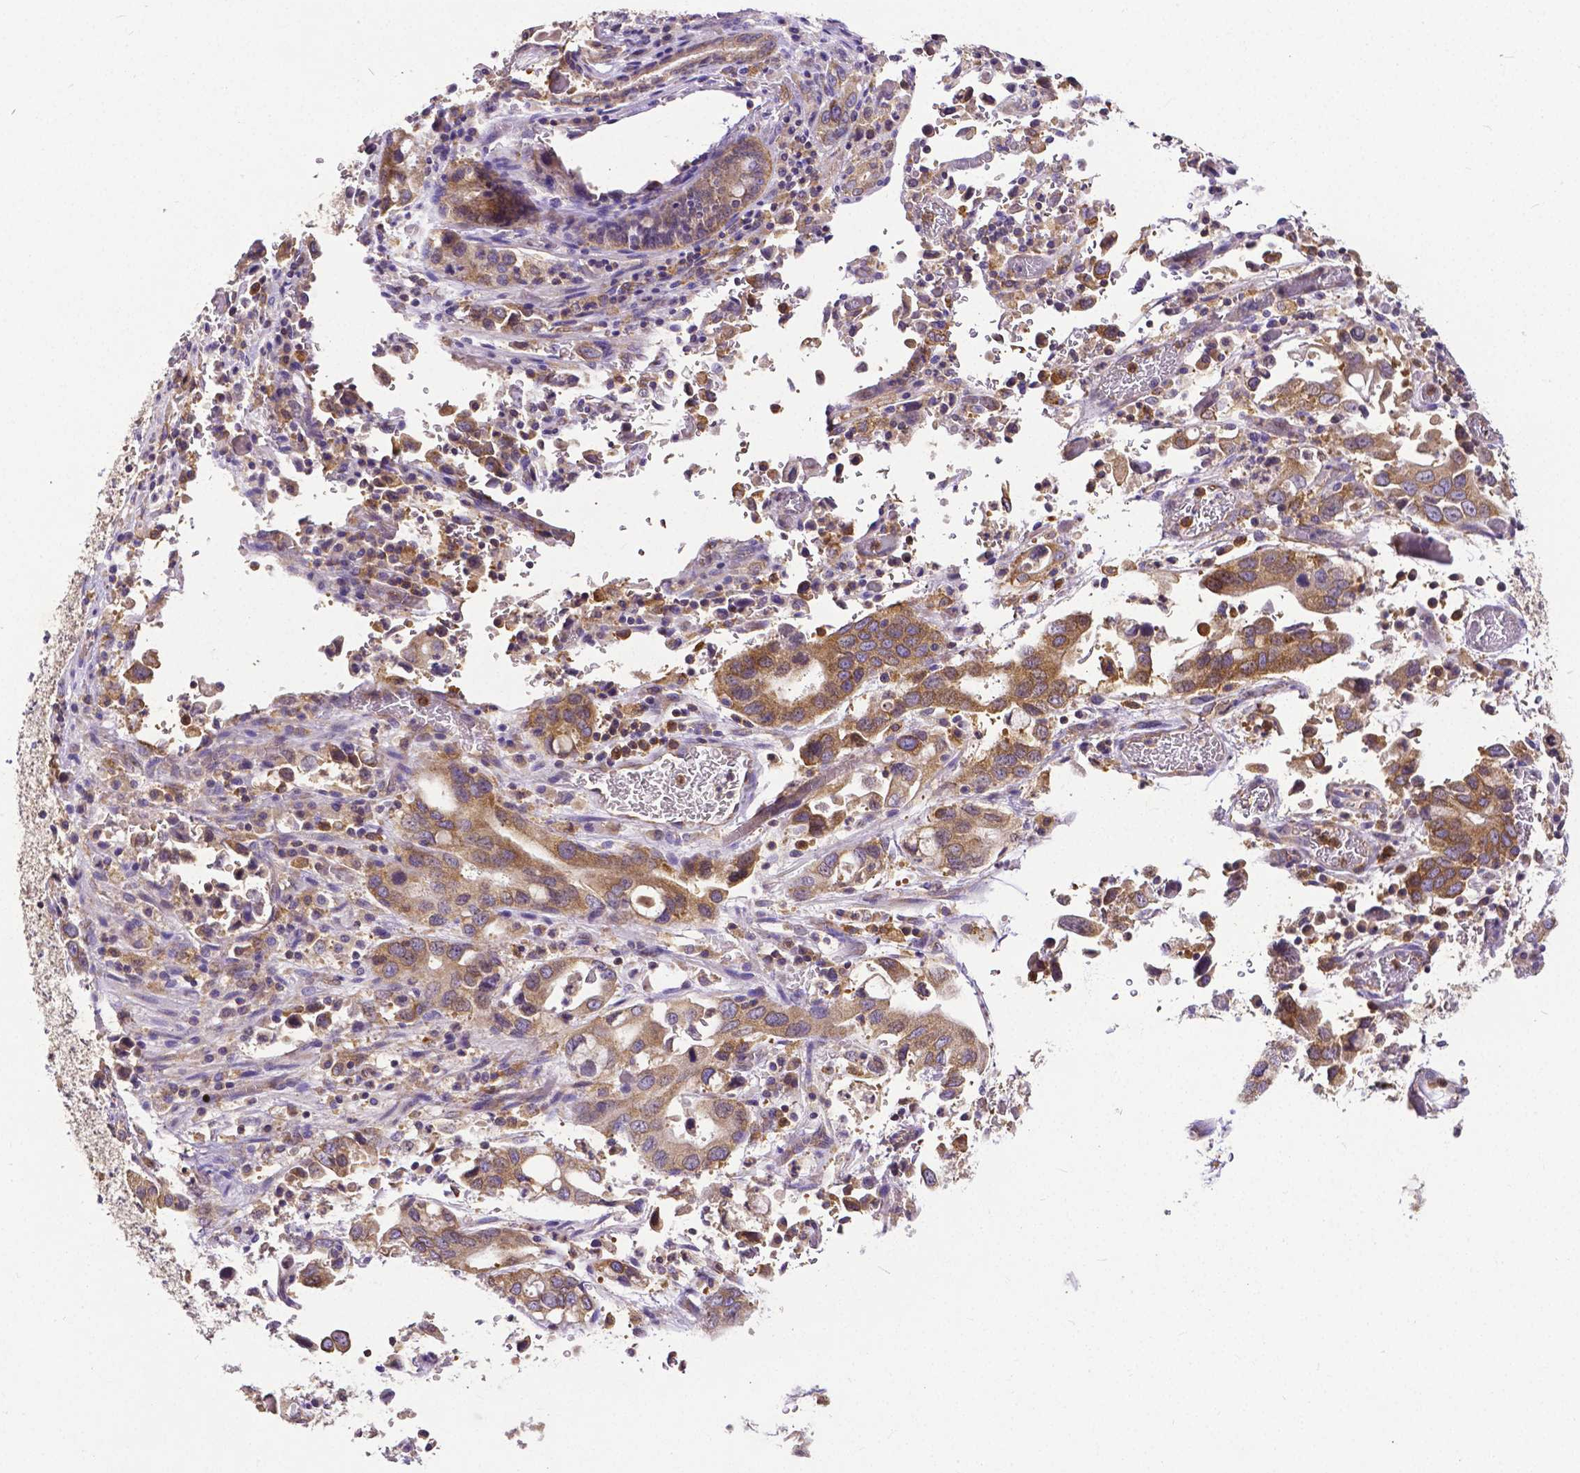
{"staining": {"intensity": "moderate", "quantity": ">75%", "location": "cytoplasmic/membranous"}, "tissue": "stomach cancer", "cell_type": "Tumor cells", "image_type": "cancer", "snomed": [{"axis": "morphology", "description": "Adenocarcinoma, NOS"}, {"axis": "topography", "description": "Stomach, upper"}], "caption": "An immunohistochemistry histopathology image of tumor tissue is shown. Protein staining in brown labels moderate cytoplasmic/membranous positivity in stomach cancer (adenocarcinoma) within tumor cells.", "gene": "DICER1", "patient": {"sex": "male", "age": 74}}